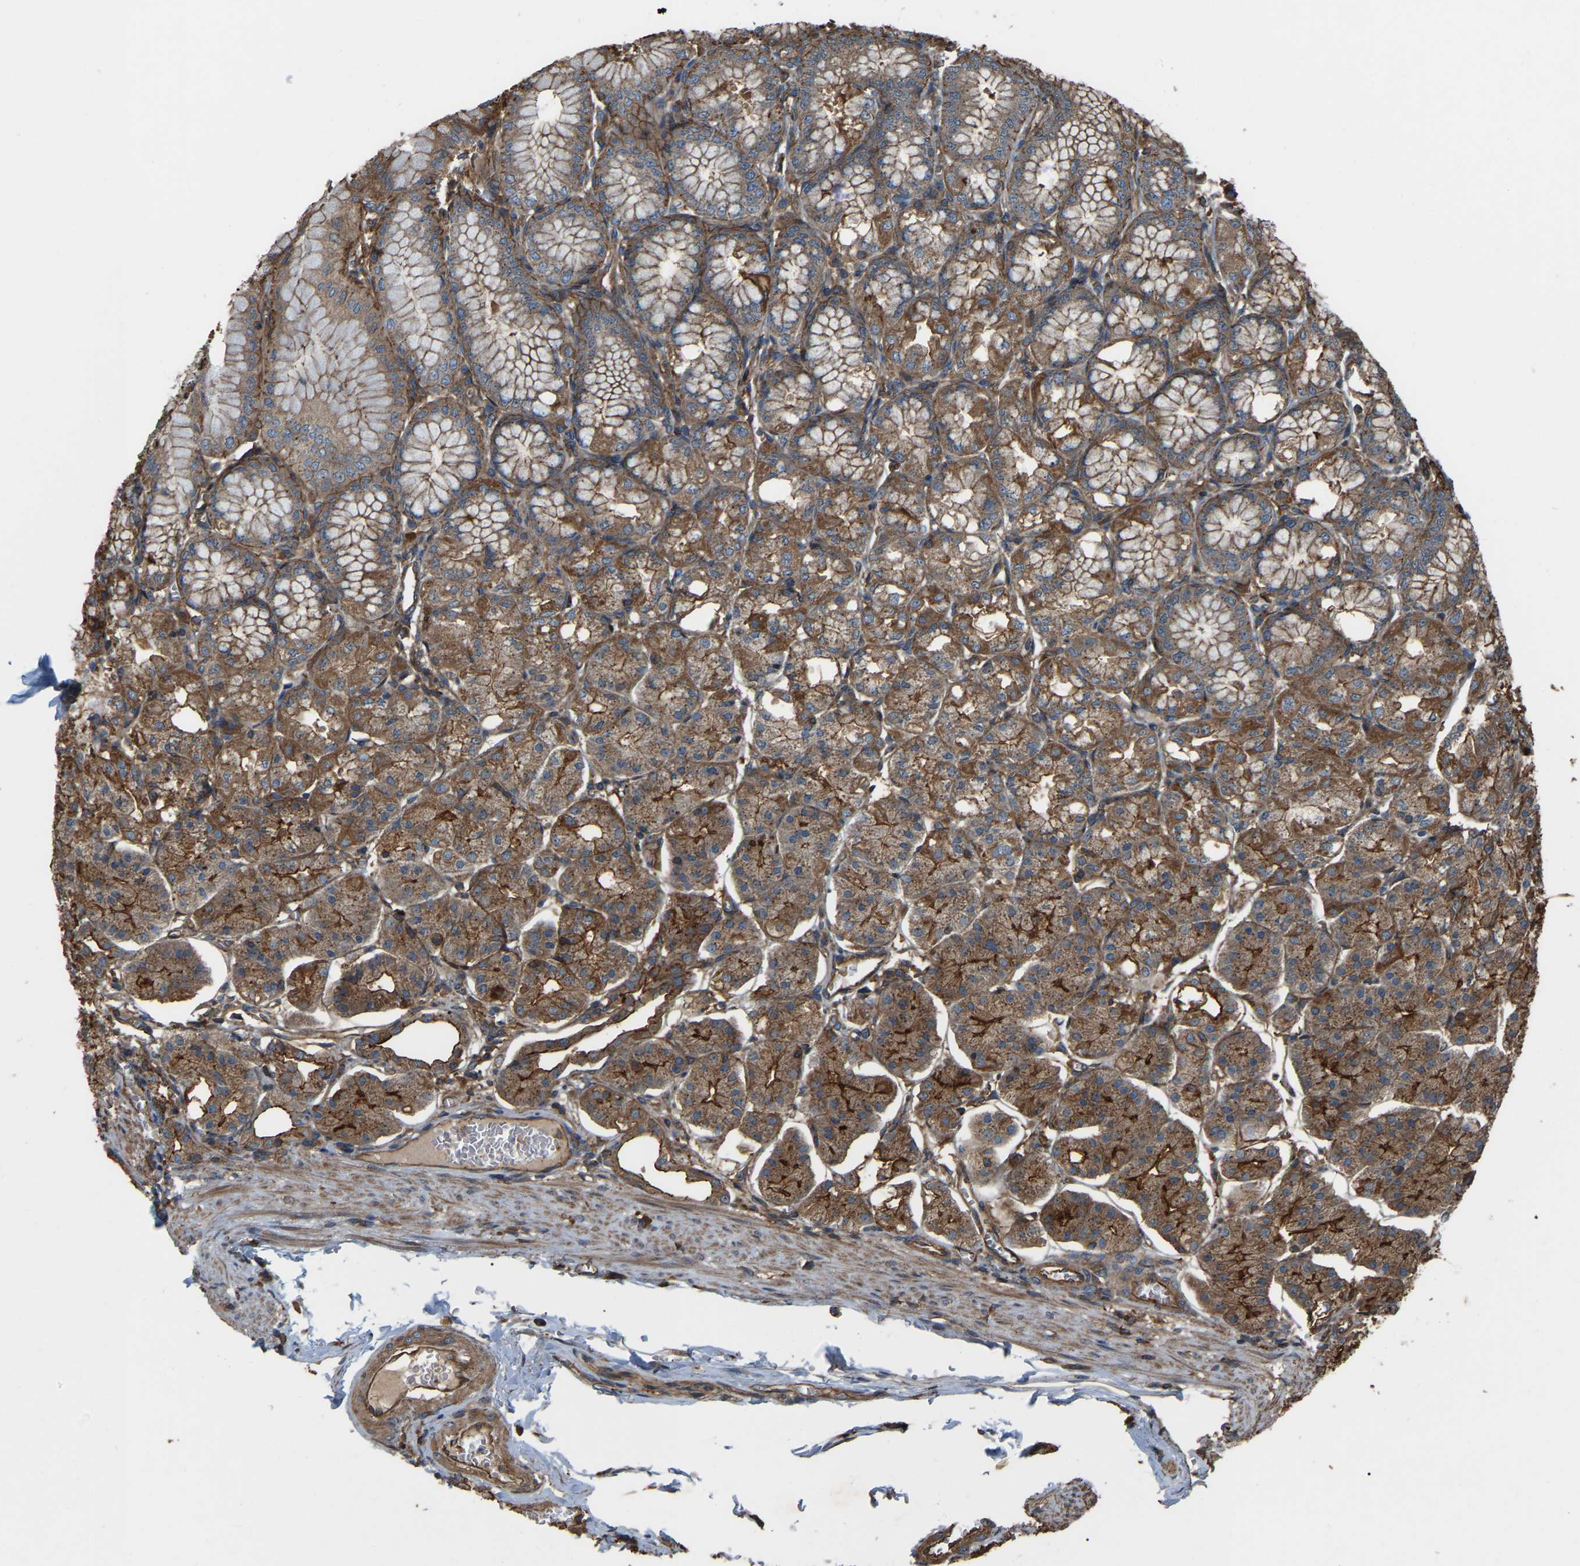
{"staining": {"intensity": "moderate", "quantity": ">75%", "location": "cytoplasmic/membranous"}, "tissue": "stomach", "cell_type": "Glandular cells", "image_type": "normal", "snomed": [{"axis": "morphology", "description": "Normal tissue, NOS"}, {"axis": "topography", "description": "Stomach, lower"}], "caption": "Moderate cytoplasmic/membranous positivity for a protein is appreciated in about >75% of glandular cells of unremarkable stomach using immunohistochemistry.", "gene": "SAMD9L", "patient": {"sex": "male", "age": 71}}